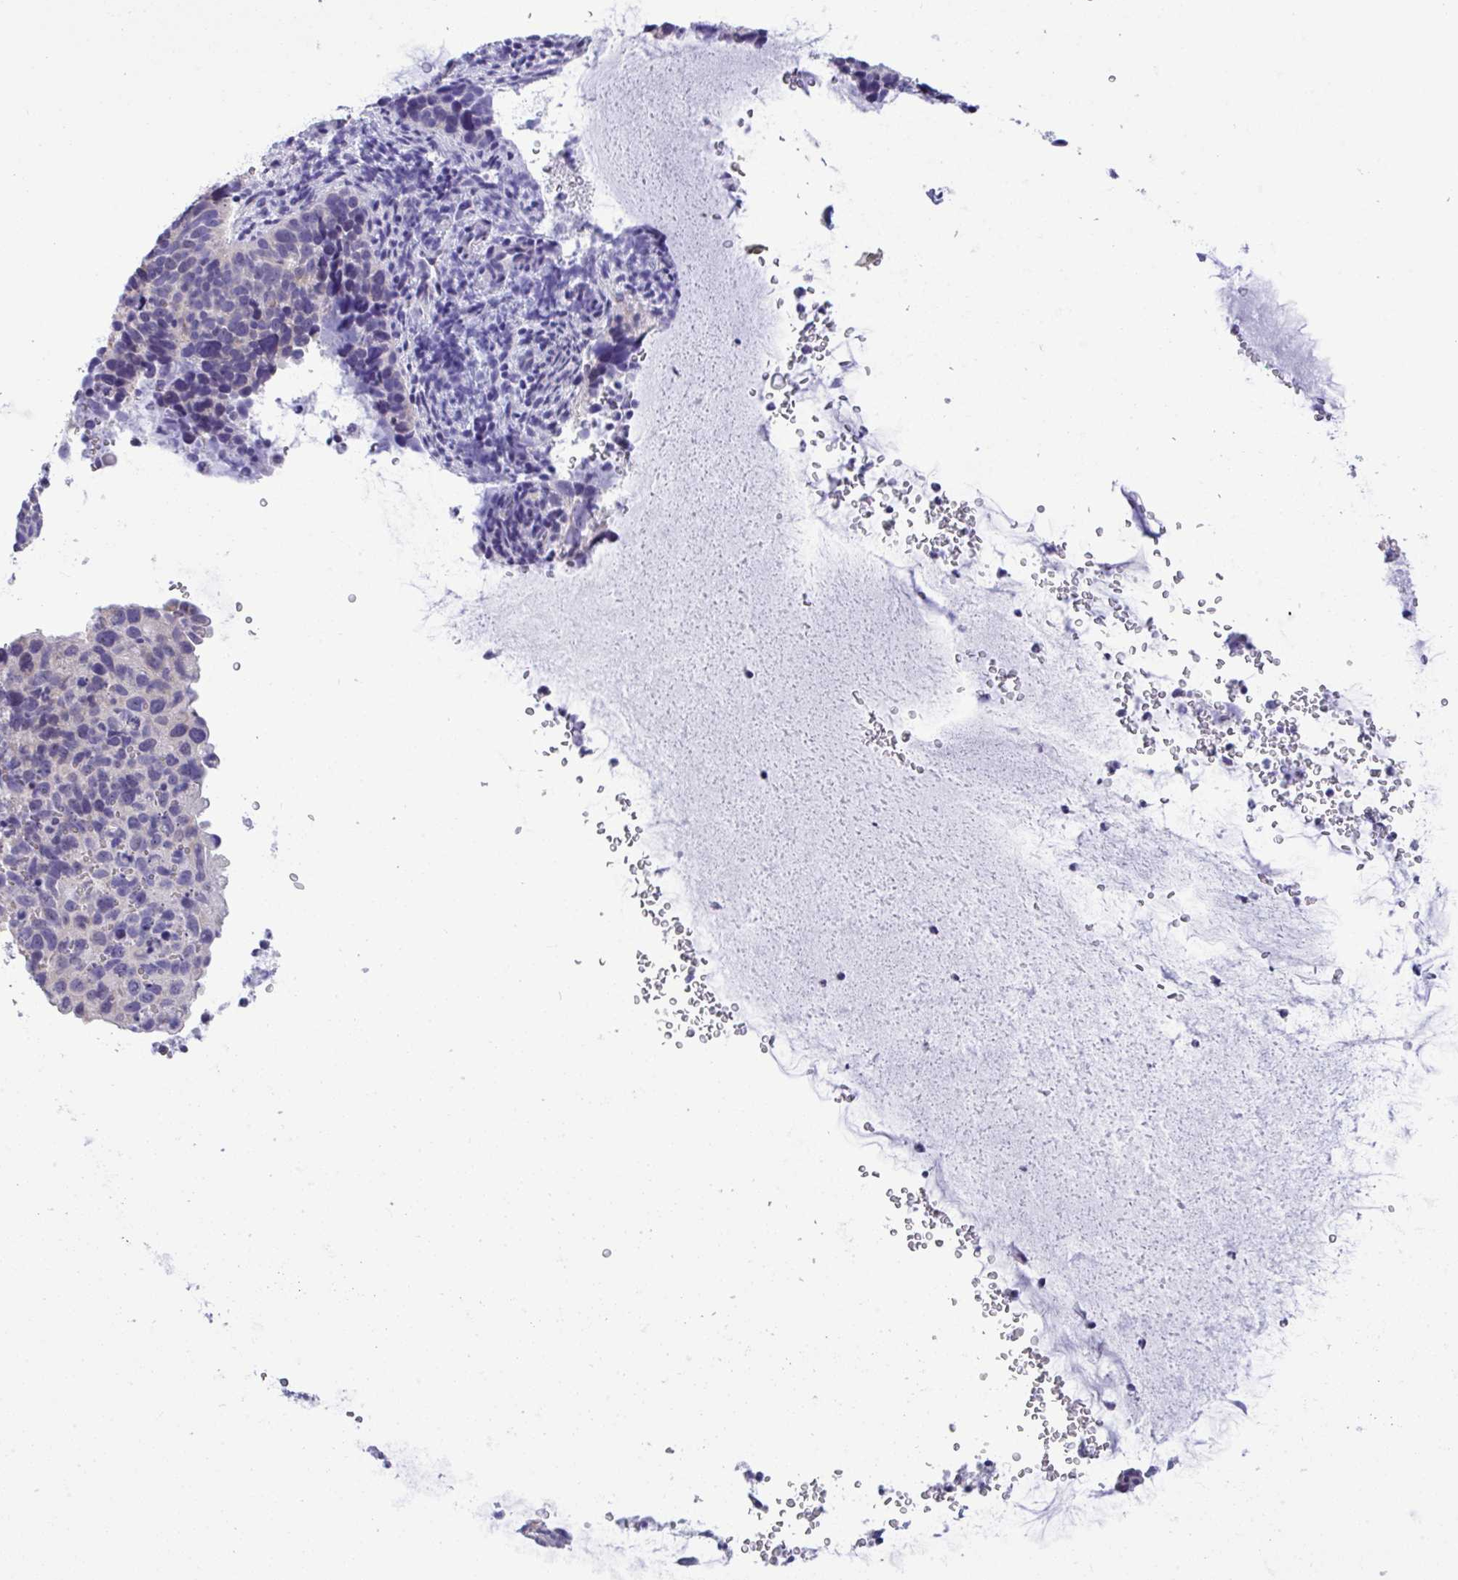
{"staining": {"intensity": "negative", "quantity": "none", "location": "none"}, "tissue": "cervical cancer", "cell_type": "Tumor cells", "image_type": "cancer", "snomed": [{"axis": "morphology", "description": "Squamous cell carcinoma, NOS"}, {"axis": "topography", "description": "Cervix"}], "caption": "Protein analysis of cervical cancer (squamous cell carcinoma) shows no significant positivity in tumor cells. Nuclei are stained in blue.", "gene": "YBX2", "patient": {"sex": "female", "age": 51}}